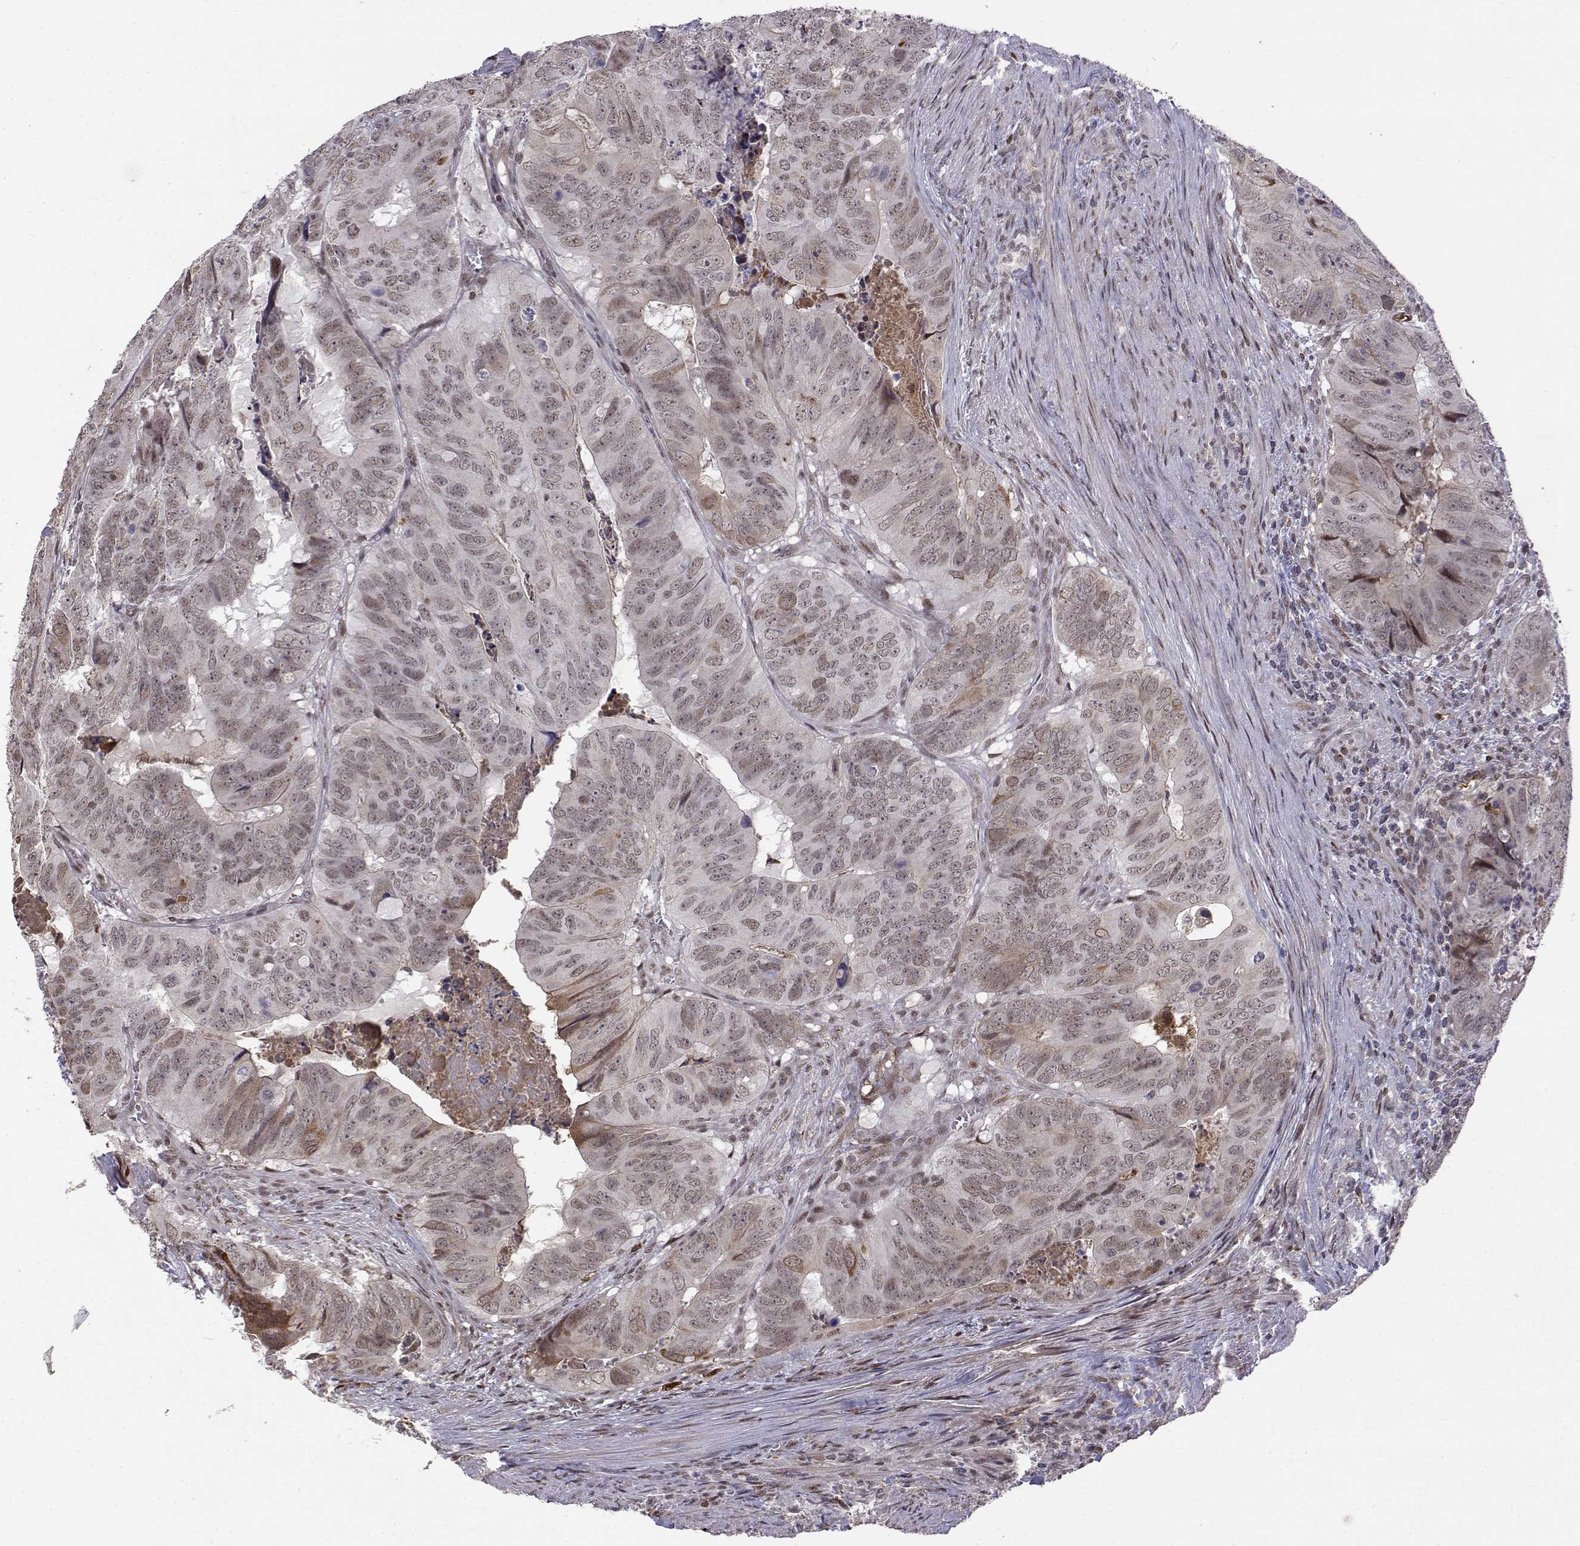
{"staining": {"intensity": "weak", "quantity": ">75%", "location": "nuclear"}, "tissue": "colorectal cancer", "cell_type": "Tumor cells", "image_type": "cancer", "snomed": [{"axis": "morphology", "description": "Adenocarcinoma, NOS"}, {"axis": "topography", "description": "Colon"}], "caption": "Immunohistochemical staining of adenocarcinoma (colorectal) displays low levels of weak nuclear staining in approximately >75% of tumor cells.", "gene": "ITGA7", "patient": {"sex": "male", "age": 79}}